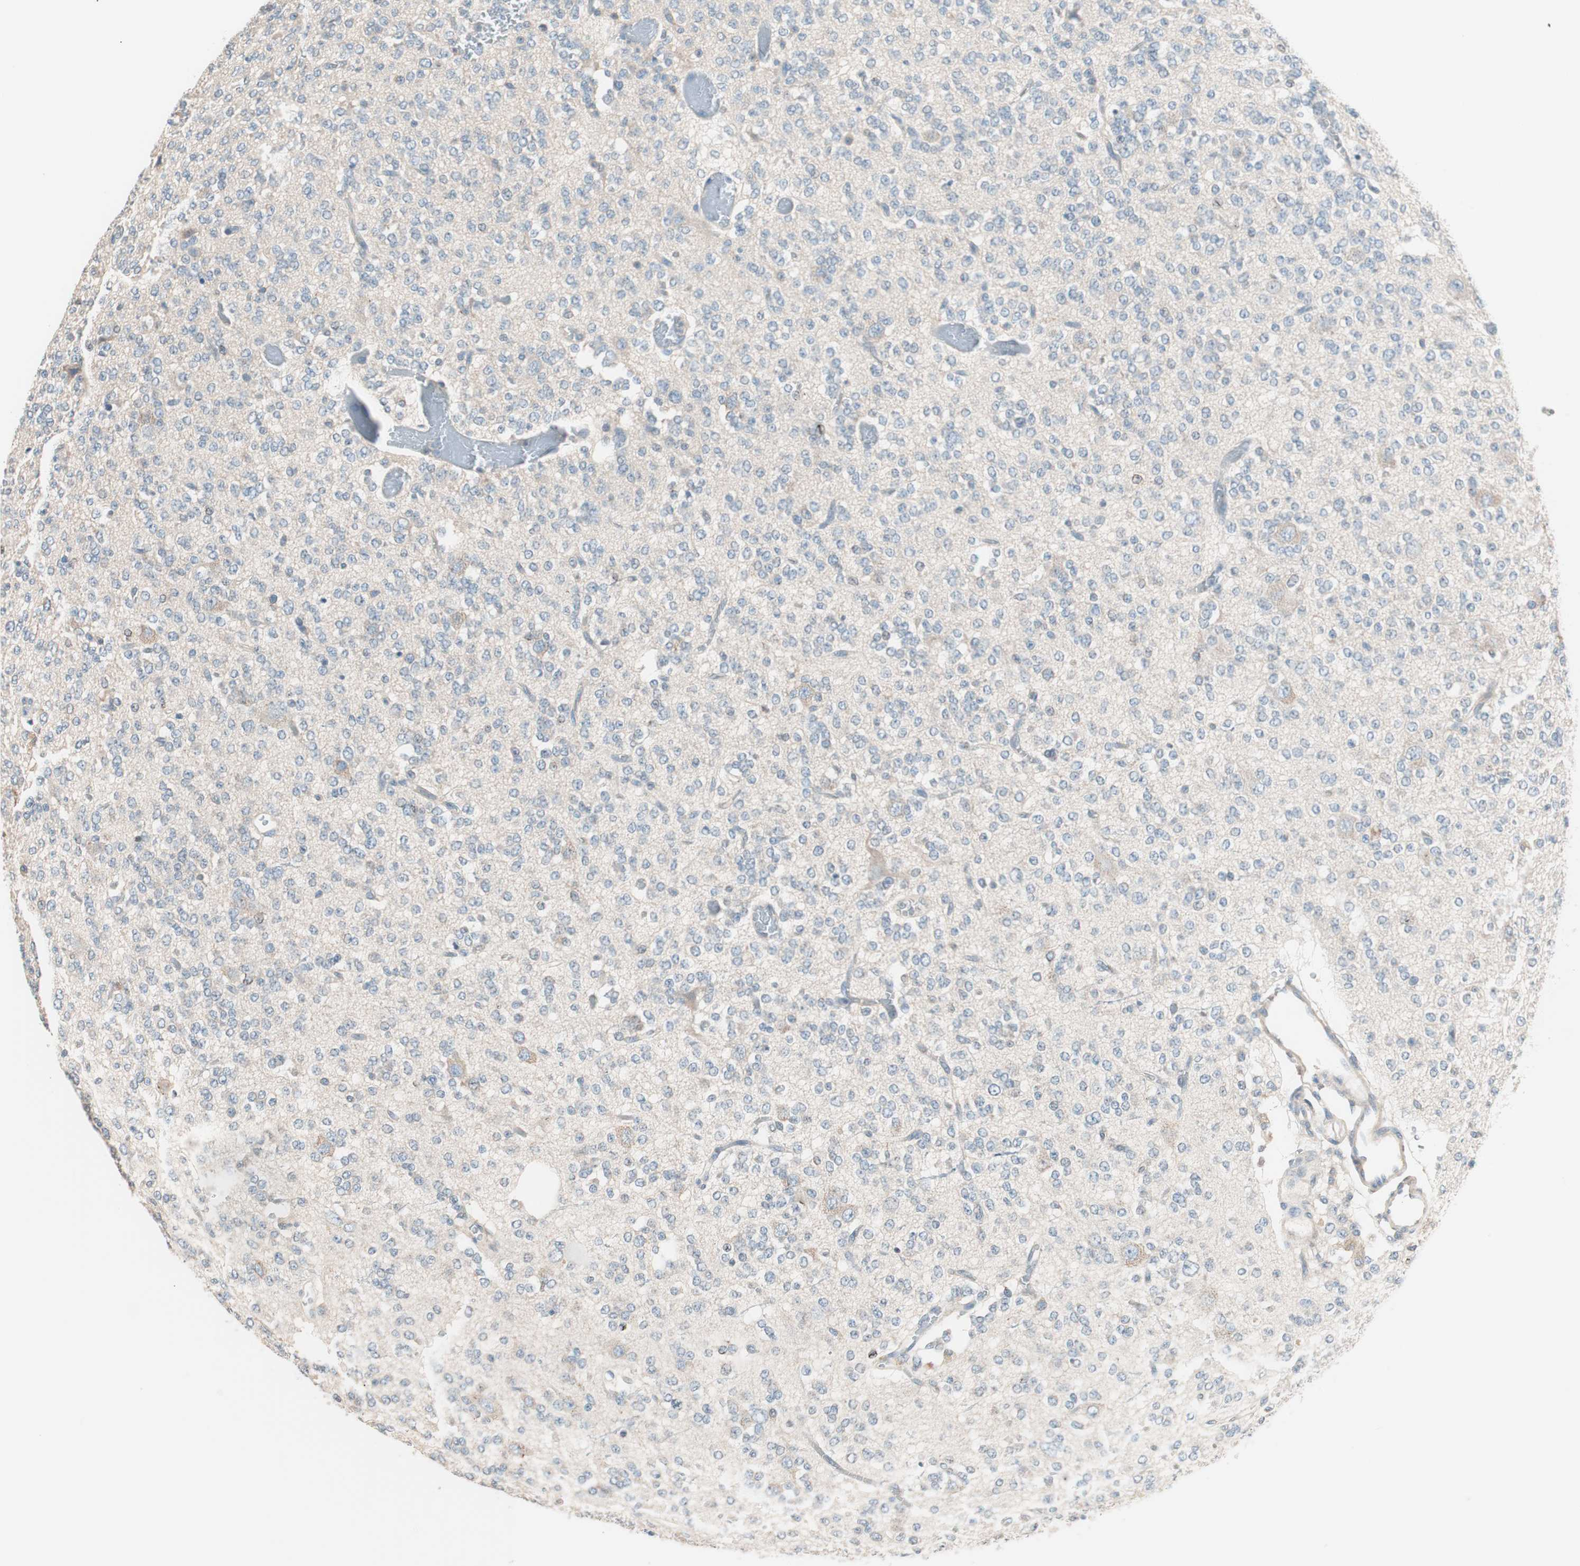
{"staining": {"intensity": "weak", "quantity": "<25%", "location": "cytoplasmic/membranous"}, "tissue": "glioma", "cell_type": "Tumor cells", "image_type": "cancer", "snomed": [{"axis": "morphology", "description": "Glioma, malignant, Low grade"}, {"axis": "topography", "description": "Brain"}], "caption": "Human malignant glioma (low-grade) stained for a protein using immunohistochemistry reveals no expression in tumor cells.", "gene": "RAD54B", "patient": {"sex": "male", "age": 38}}